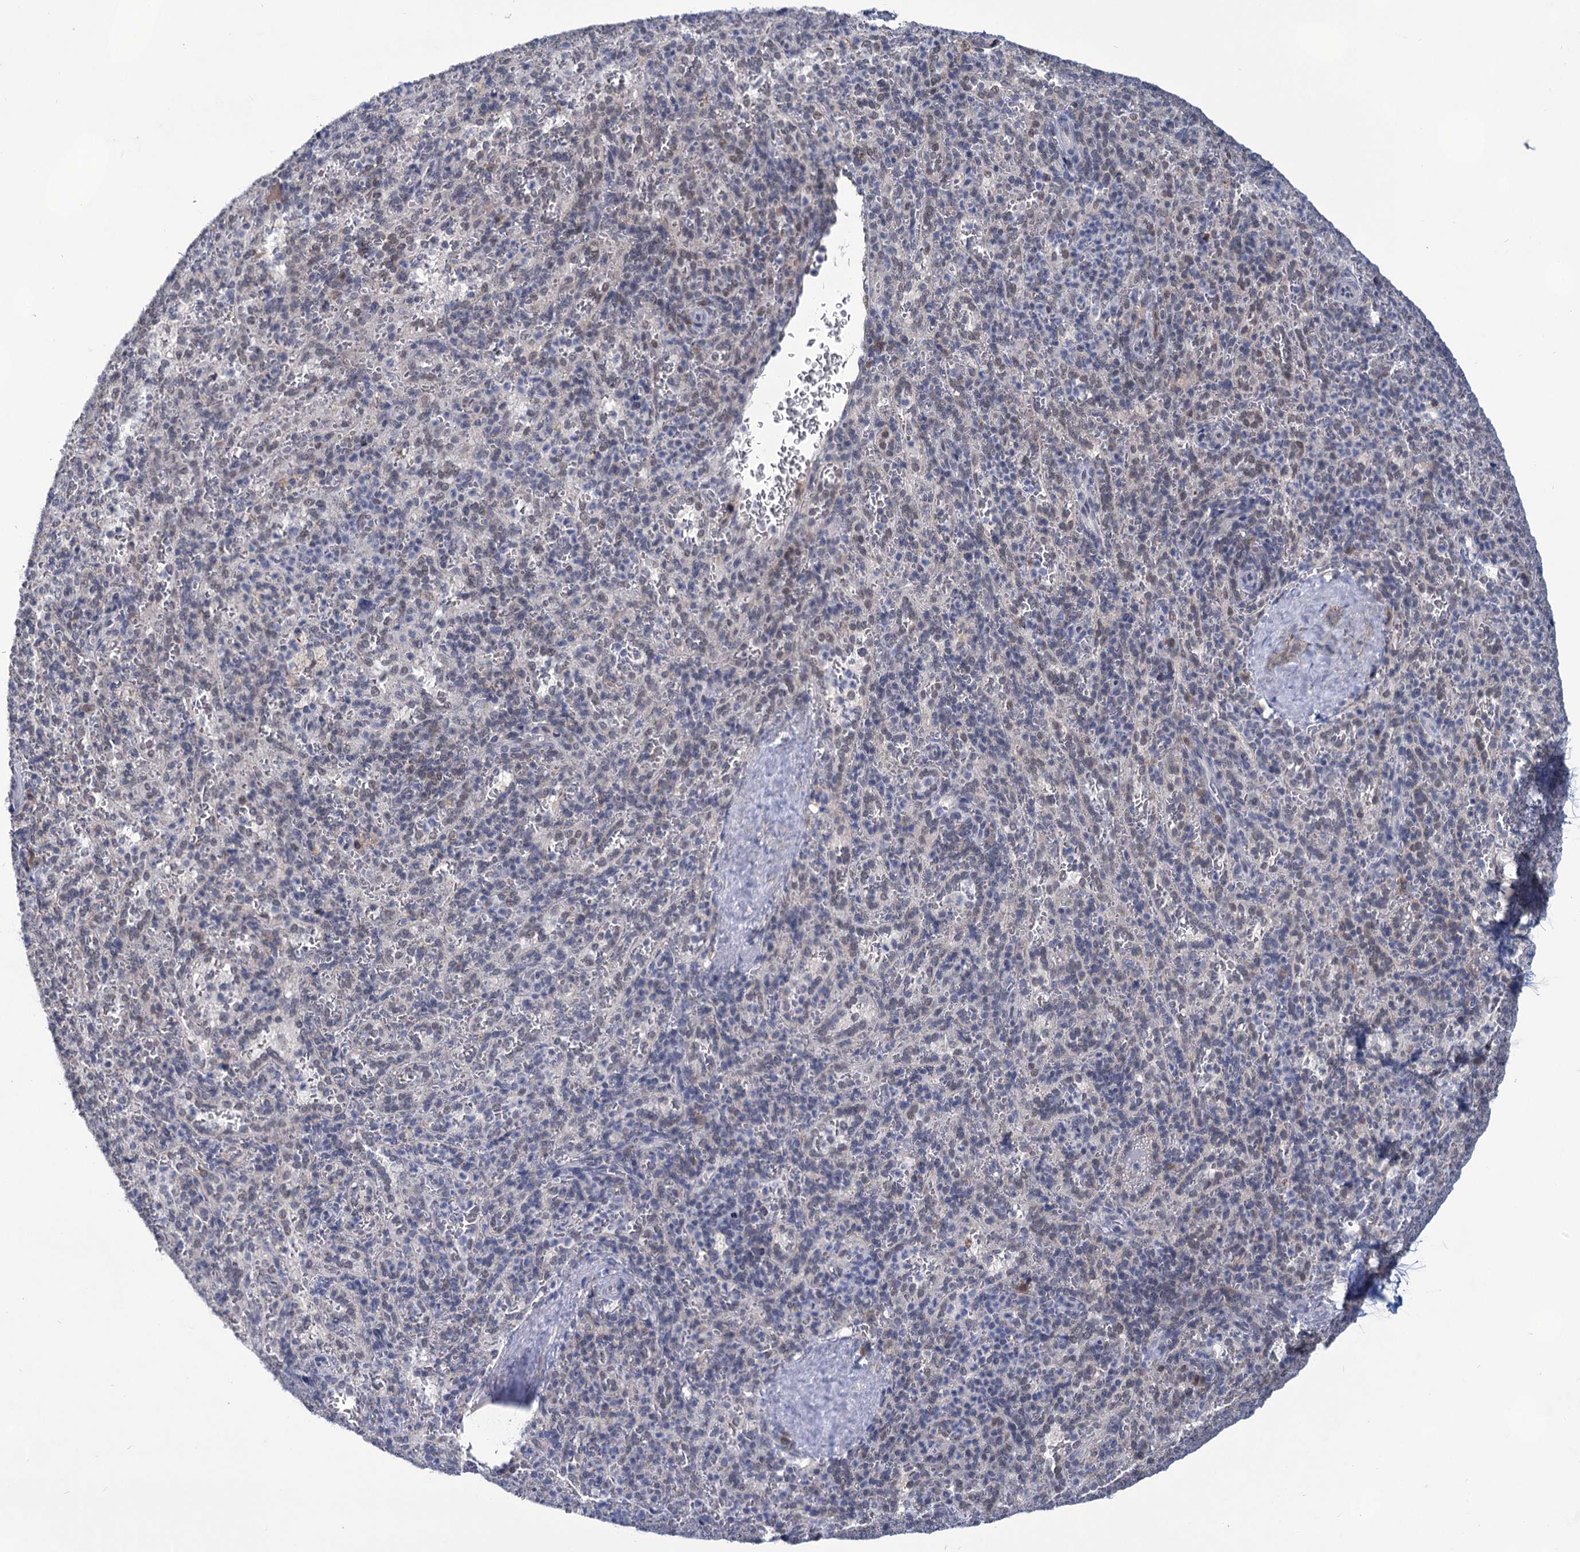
{"staining": {"intensity": "negative", "quantity": "none", "location": "none"}, "tissue": "spleen", "cell_type": "Cells in red pulp", "image_type": "normal", "snomed": [{"axis": "morphology", "description": "Normal tissue, NOS"}, {"axis": "topography", "description": "Spleen"}], "caption": "Cells in red pulp show no significant expression in benign spleen. Brightfield microscopy of immunohistochemistry stained with DAB (brown) and hematoxylin (blue), captured at high magnification.", "gene": "TTC17", "patient": {"sex": "female", "age": 21}}